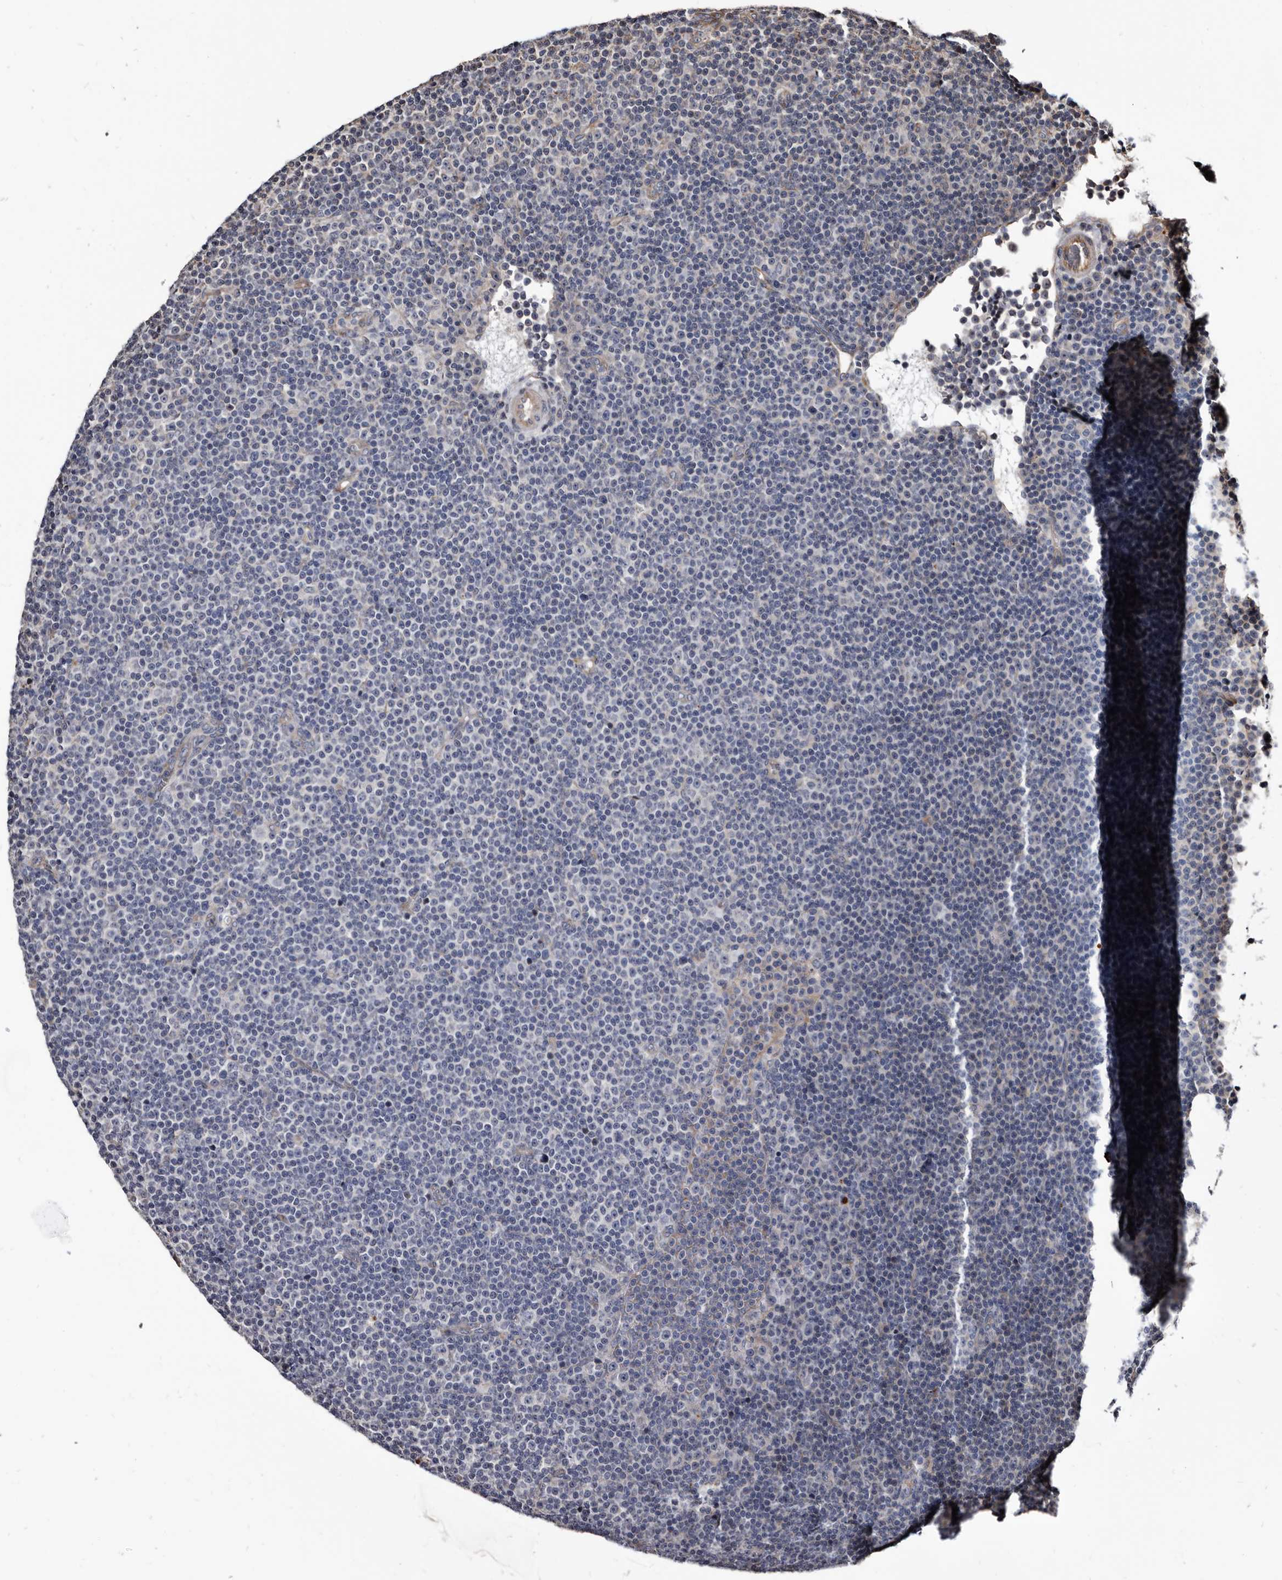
{"staining": {"intensity": "negative", "quantity": "none", "location": "none"}, "tissue": "lymphoma", "cell_type": "Tumor cells", "image_type": "cancer", "snomed": [{"axis": "morphology", "description": "Malignant lymphoma, non-Hodgkin's type, Low grade"}, {"axis": "topography", "description": "Lymph node"}], "caption": "Tumor cells show no significant protein positivity in low-grade malignant lymphoma, non-Hodgkin's type.", "gene": "CTSA", "patient": {"sex": "female", "age": 67}}